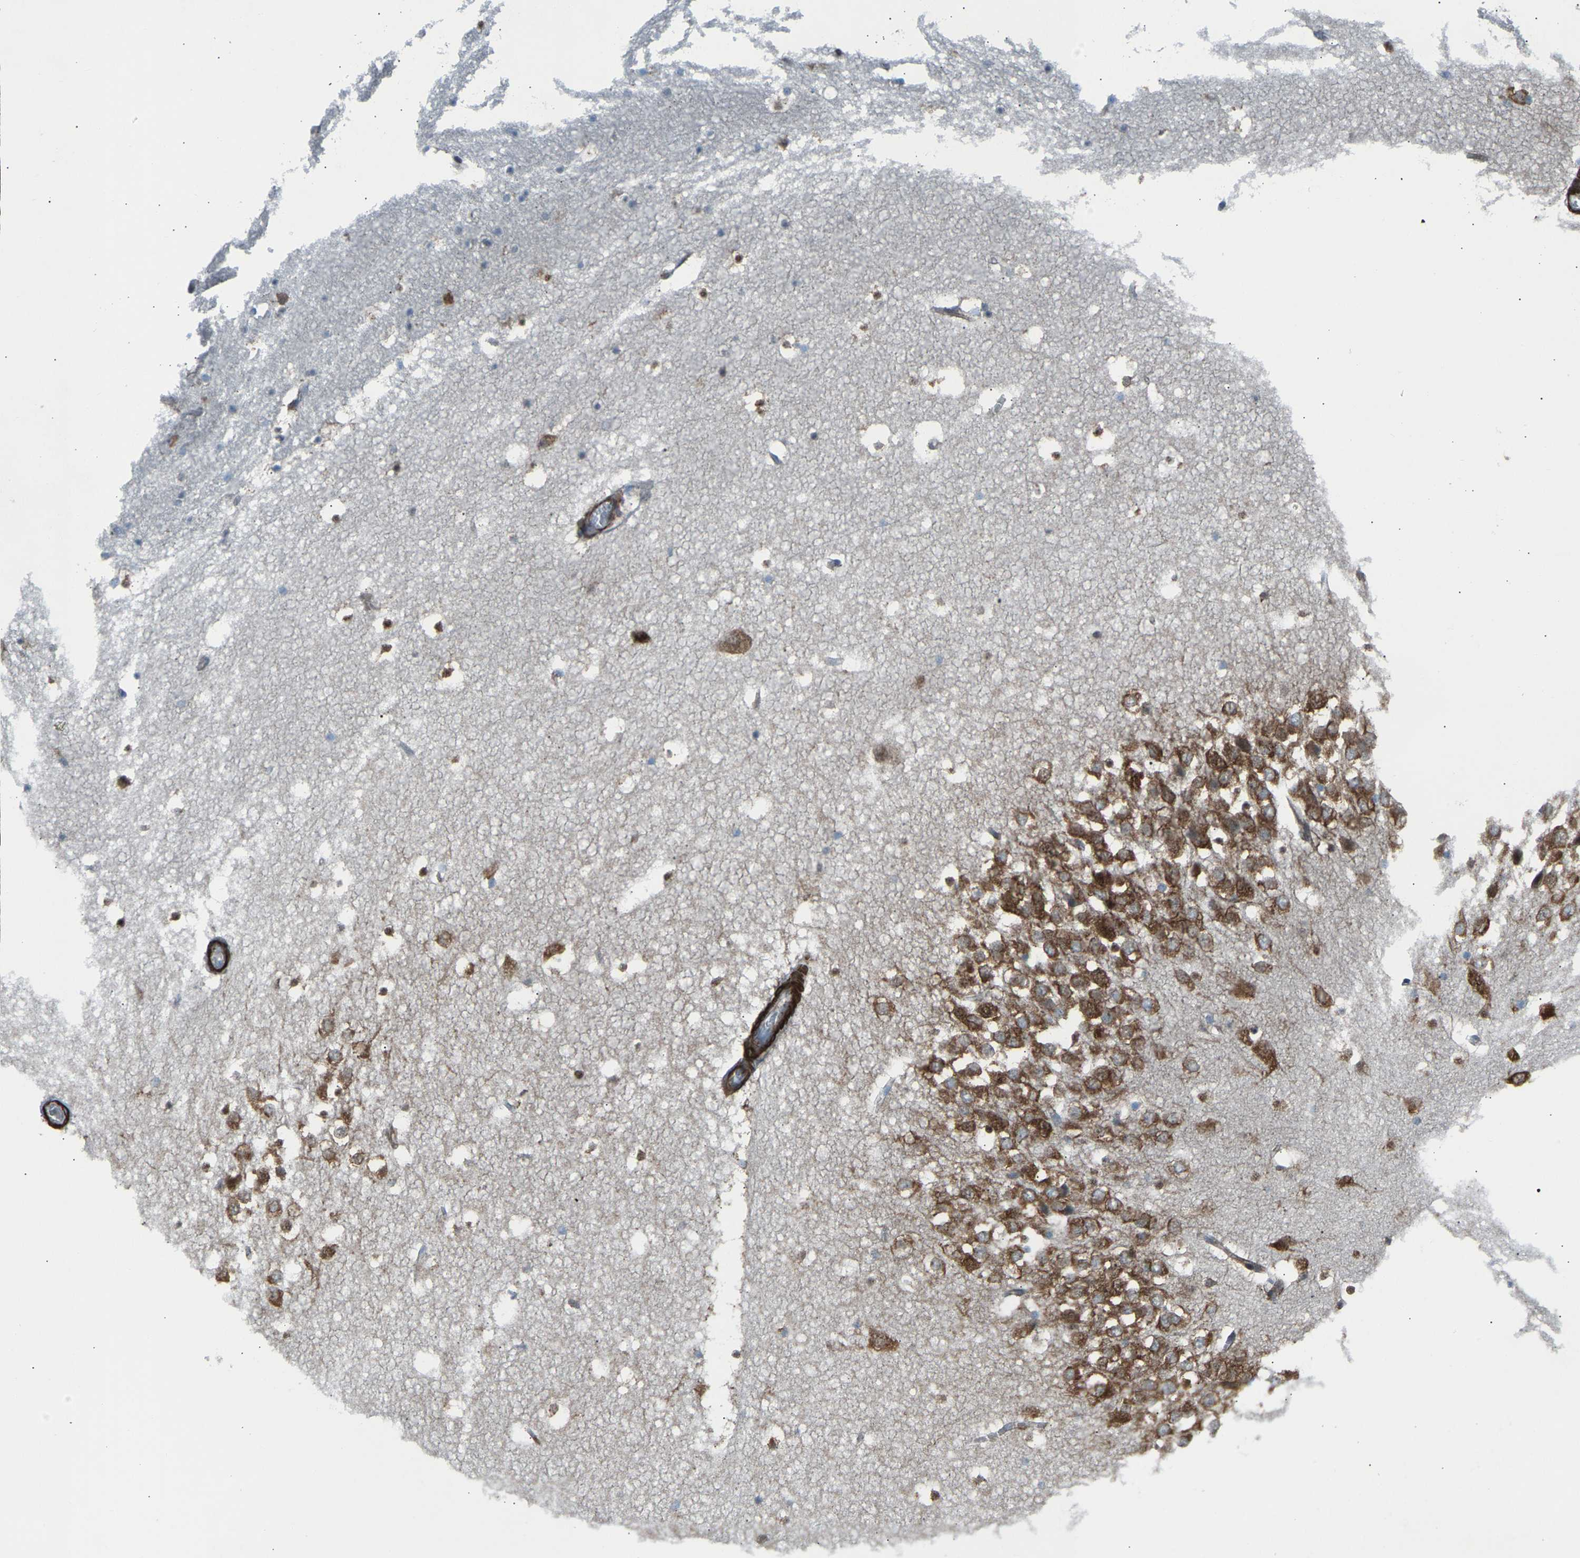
{"staining": {"intensity": "moderate", "quantity": "<25%", "location": "cytoplasmic/membranous"}, "tissue": "hippocampus", "cell_type": "Glial cells", "image_type": "normal", "snomed": [{"axis": "morphology", "description": "Normal tissue, NOS"}, {"axis": "topography", "description": "Hippocampus"}], "caption": "Brown immunohistochemical staining in unremarkable hippocampus displays moderate cytoplasmic/membranous positivity in approximately <25% of glial cells.", "gene": "VPS41", "patient": {"sex": "male", "age": 45}}